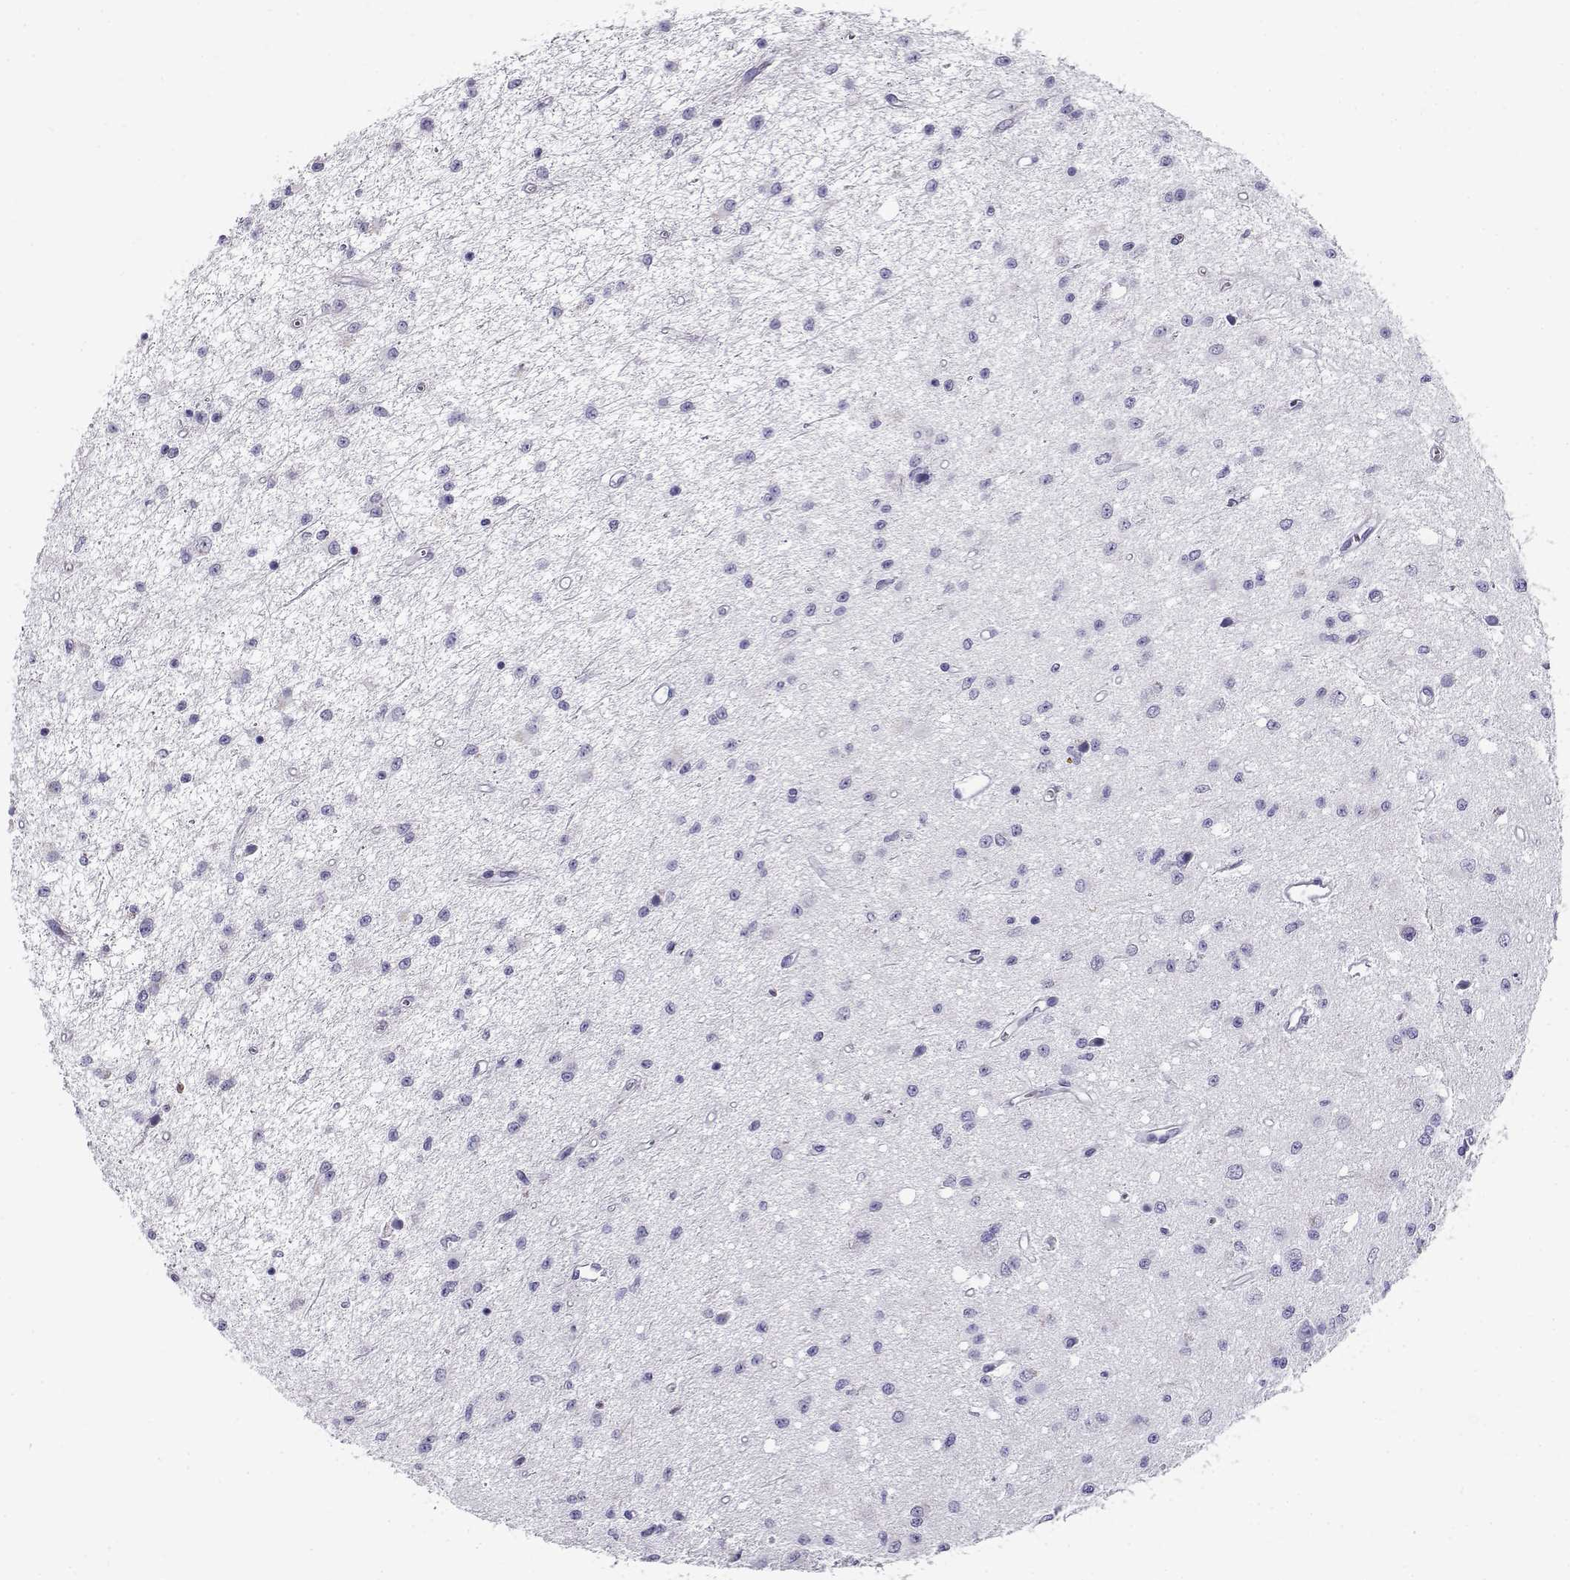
{"staining": {"intensity": "negative", "quantity": "none", "location": "none"}, "tissue": "glioma", "cell_type": "Tumor cells", "image_type": "cancer", "snomed": [{"axis": "morphology", "description": "Glioma, malignant, Low grade"}, {"axis": "topography", "description": "Brain"}], "caption": "A photomicrograph of human malignant low-grade glioma is negative for staining in tumor cells.", "gene": "CABS1", "patient": {"sex": "female", "age": 45}}